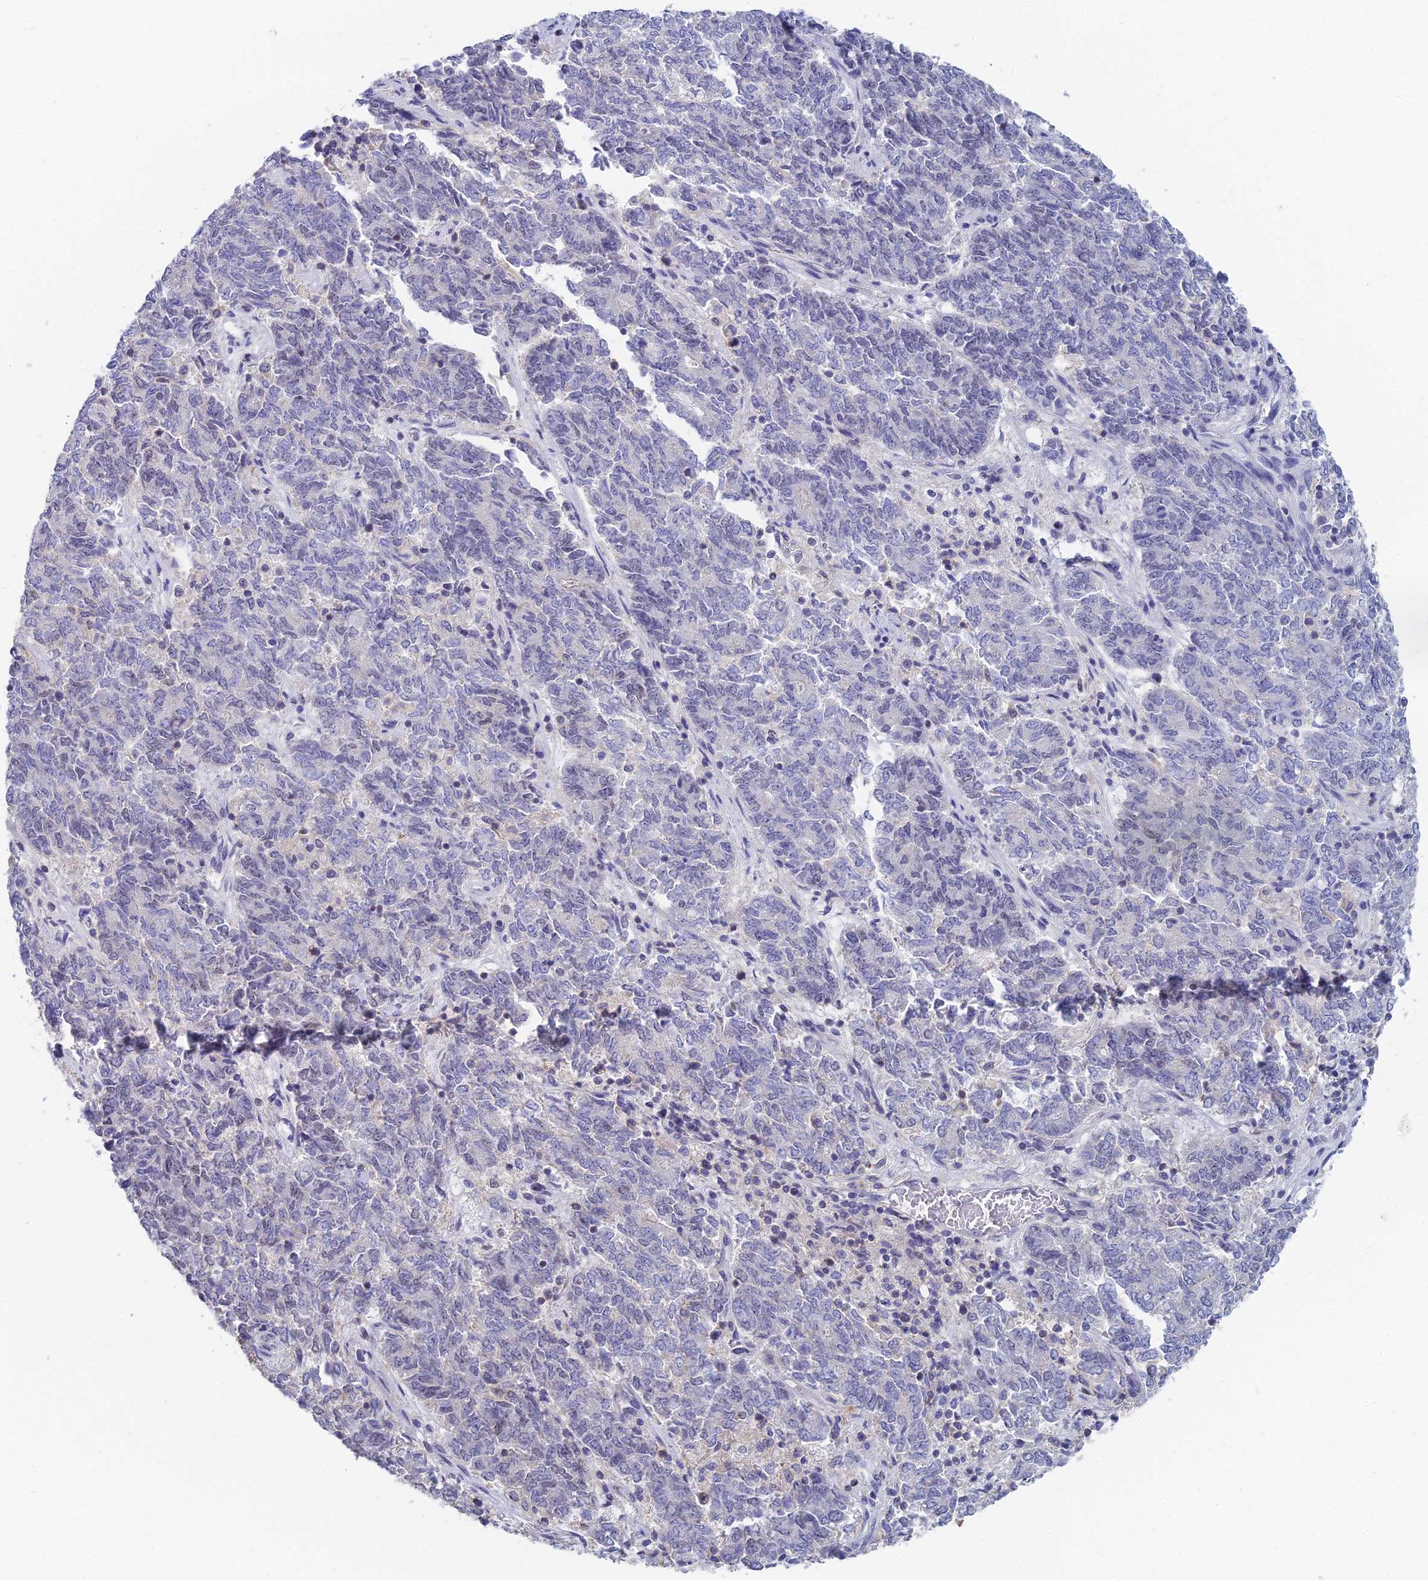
{"staining": {"intensity": "negative", "quantity": "none", "location": "none"}, "tissue": "endometrial cancer", "cell_type": "Tumor cells", "image_type": "cancer", "snomed": [{"axis": "morphology", "description": "Adenocarcinoma, NOS"}, {"axis": "topography", "description": "Endometrium"}], "caption": "Immunohistochemical staining of human endometrial cancer (adenocarcinoma) demonstrates no significant positivity in tumor cells.", "gene": "MCM2", "patient": {"sex": "female", "age": 80}}